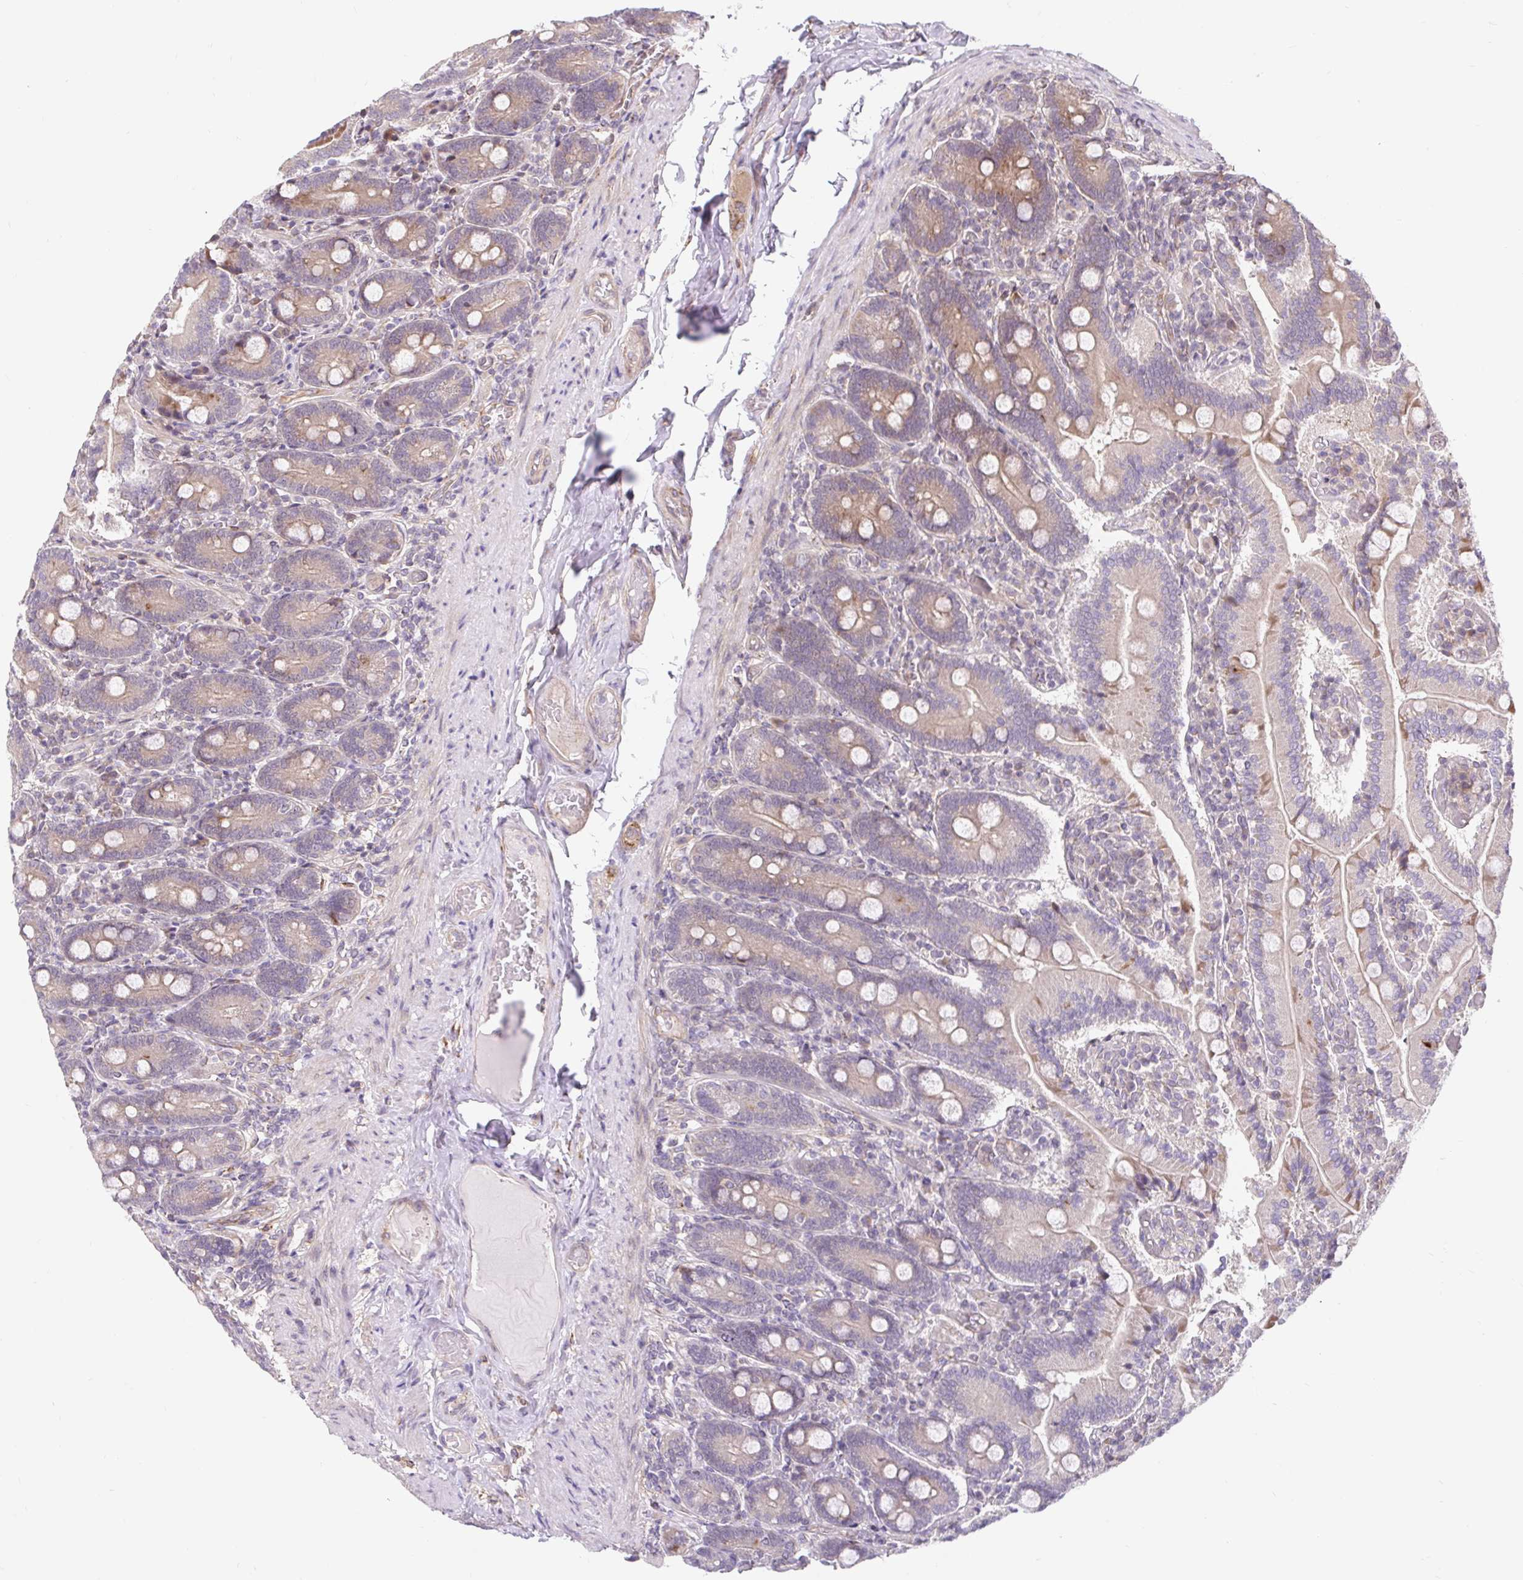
{"staining": {"intensity": "moderate", "quantity": "<25%", "location": "cytoplasmic/membranous"}, "tissue": "duodenum", "cell_type": "Glandular cells", "image_type": "normal", "snomed": [{"axis": "morphology", "description": "Normal tissue, NOS"}, {"axis": "topography", "description": "Duodenum"}], "caption": "A histopathology image of human duodenum stained for a protein displays moderate cytoplasmic/membranous brown staining in glandular cells.", "gene": "LYPD5", "patient": {"sex": "female", "age": 62}}